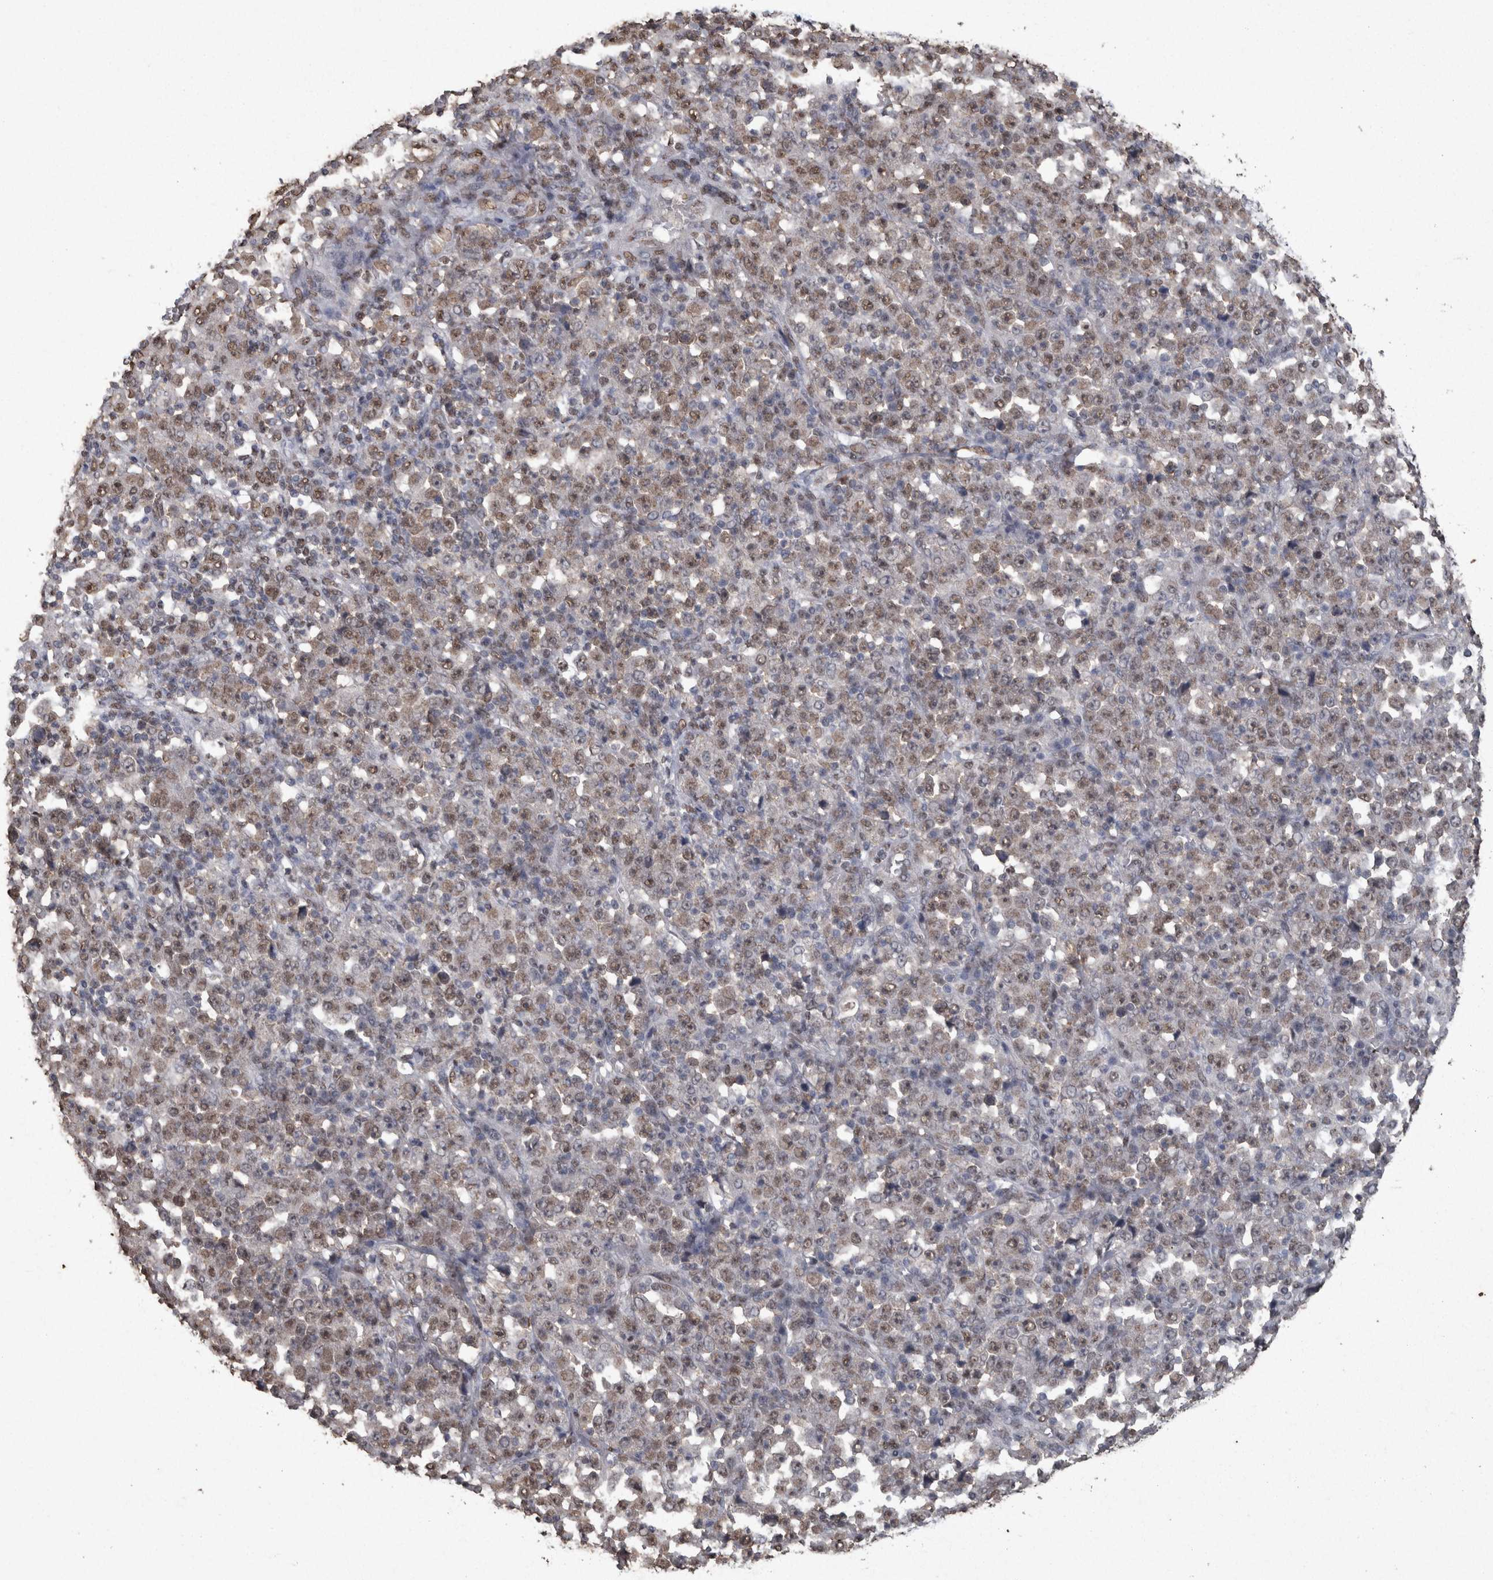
{"staining": {"intensity": "weak", "quantity": ">75%", "location": "nuclear"}, "tissue": "stomach cancer", "cell_type": "Tumor cells", "image_type": "cancer", "snomed": [{"axis": "morphology", "description": "Normal tissue, NOS"}, {"axis": "morphology", "description": "Adenocarcinoma, NOS"}, {"axis": "topography", "description": "Stomach, upper"}, {"axis": "topography", "description": "Stomach"}], "caption": "Human adenocarcinoma (stomach) stained with a brown dye demonstrates weak nuclear positive staining in approximately >75% of tumor cells.", "gene": "SMAD7", "patient": {"sex": "male", "age": 59}}